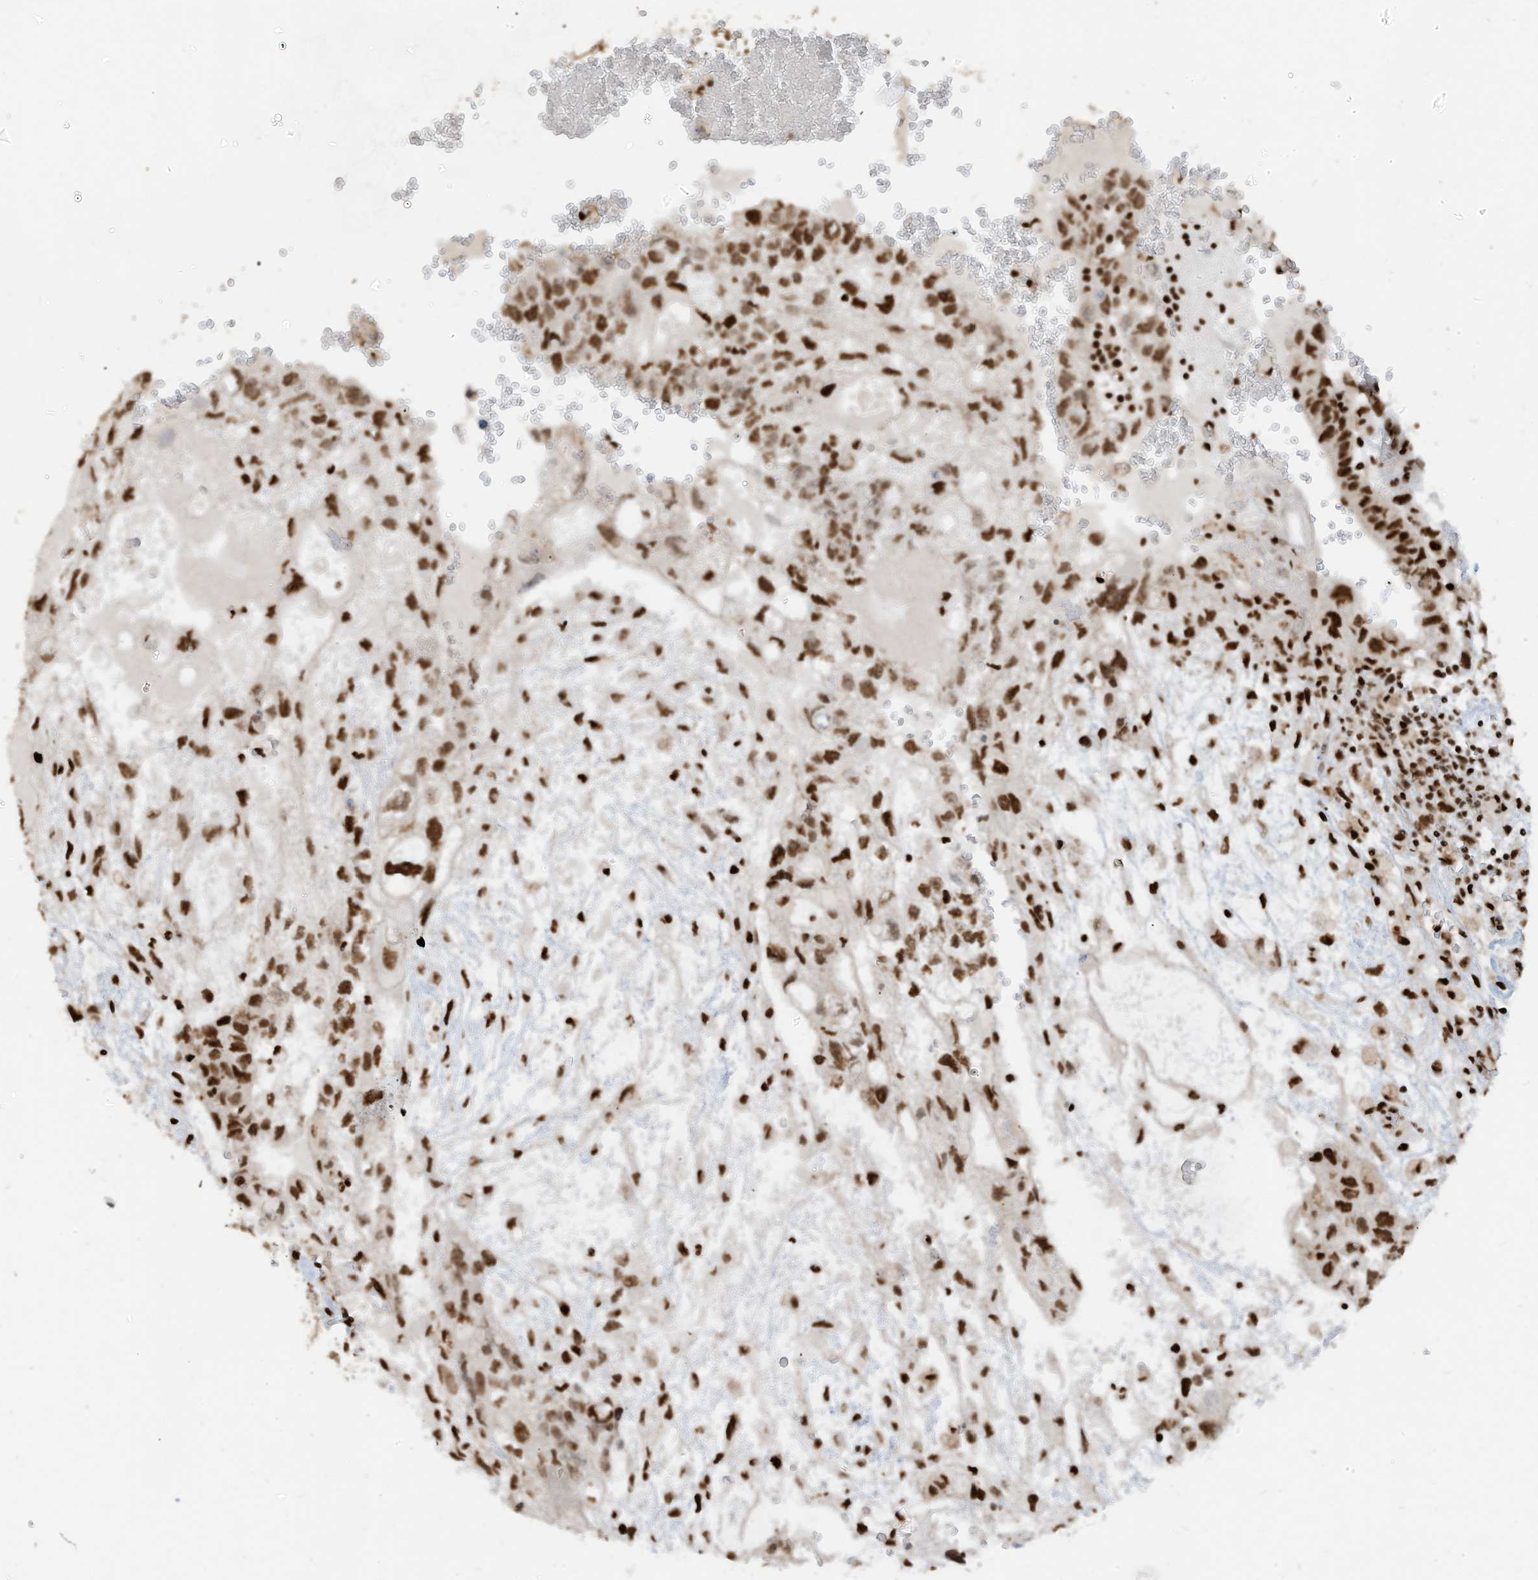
{"staining": {"intensity": "strong", "quantity": ">75%", "location": "nuclear"}, "tissue": "testis cancer", "cell_type": "Tumor cells", "image_type": "cancer", "snomed": [{"axis": "morphology", "description": "Carcinoma, Embryonal, NOS"}, {"axis": "topography", "description": "Testis"}], "caption": "This is an image of IHC staining of testis cancer, which shows strong staining in the nuclear of tumor cells.", "gene": "SAMD15", "patient": {"sex": "male", "age": 36}}